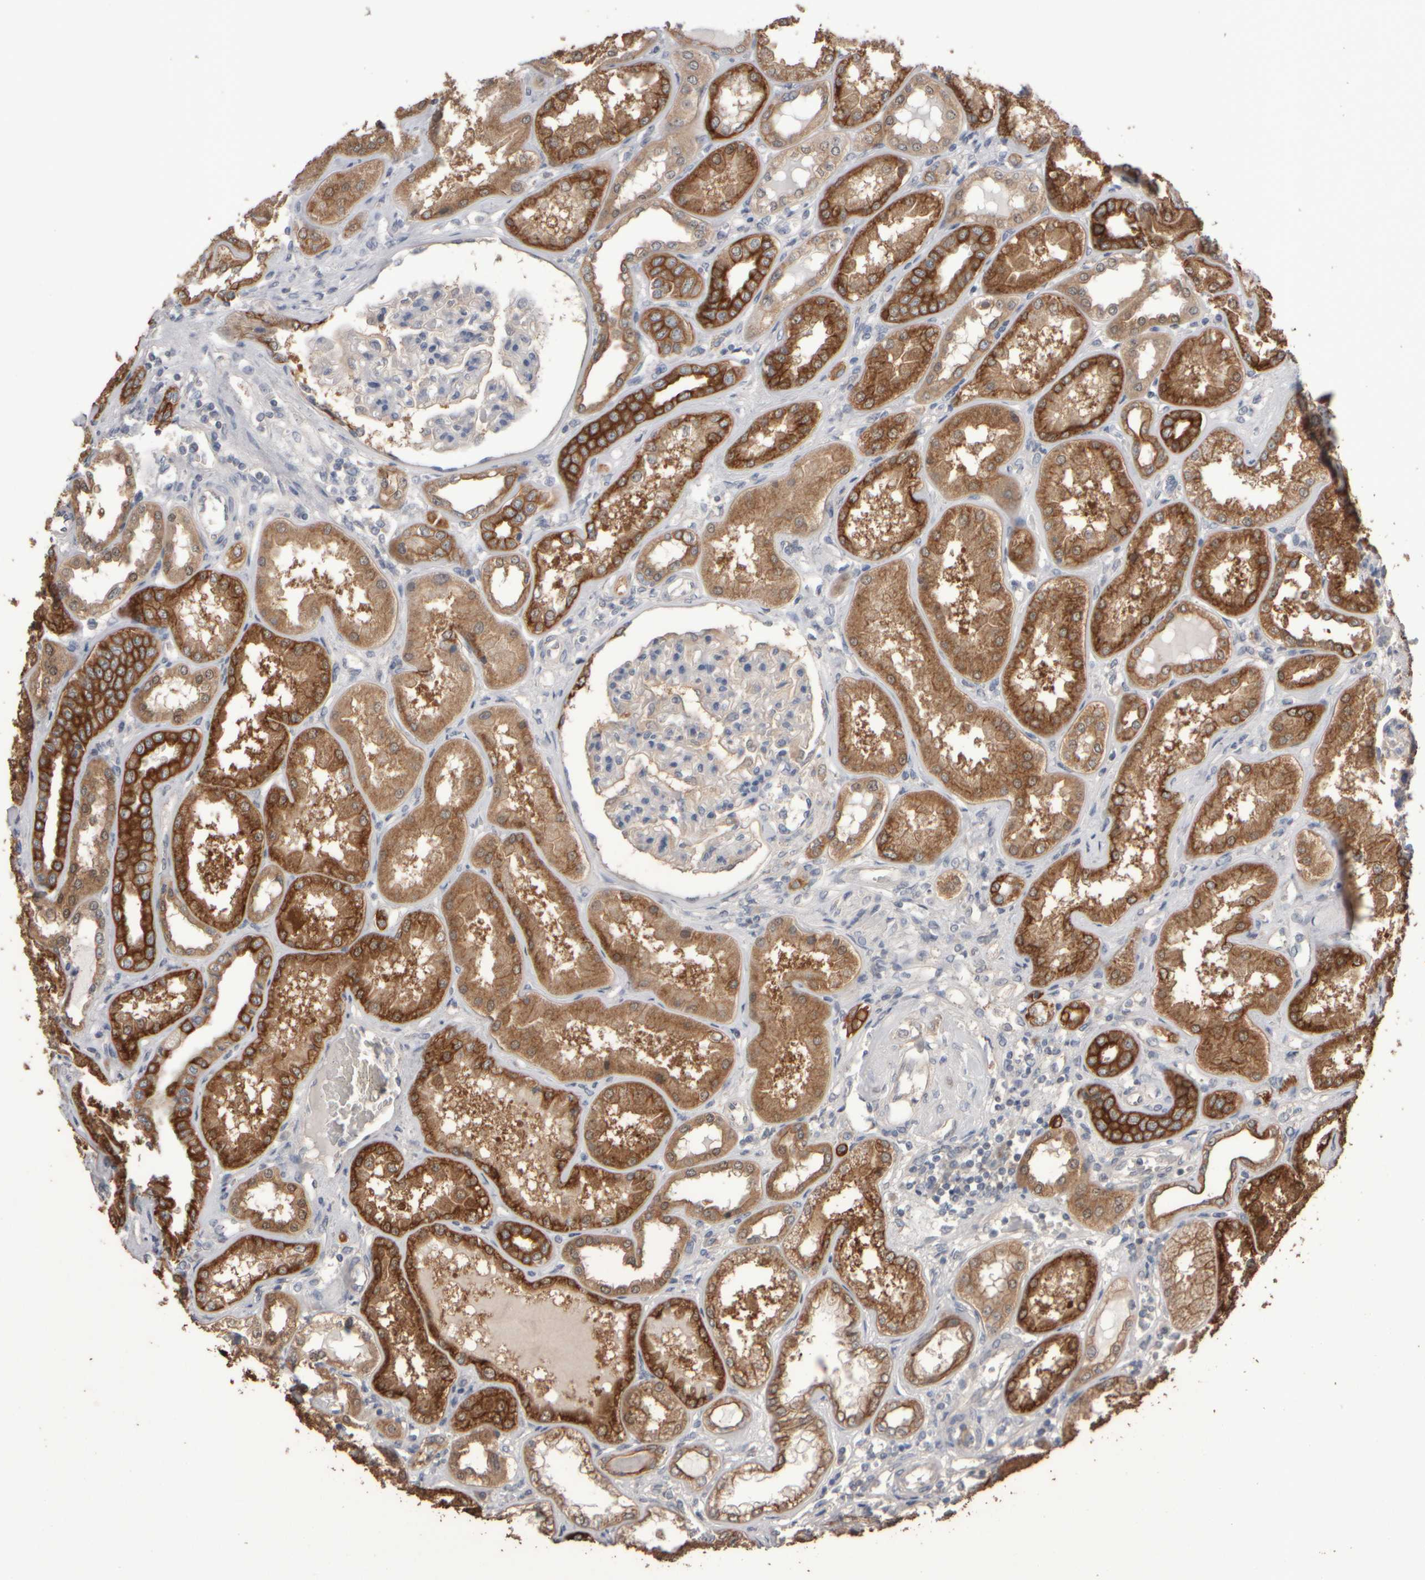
{"staining": {"intensity": "moderate", "quantity": "<25%", "location": "cytoplasmic/membranous"}, "tissue": "kidney", "cell_type": "Cells in glomeruli", "image_type": "normal", "snomed": [{"axis": "morphology", "description": "Normal tissue, NOS"}, {"axis": "topography", "description": "Kidney"}], "caption": "Benign kidney was stained to show a protein in brown. There is low levels of moderate cytoplasmic/membranous staining in approximately <25% of cells in glomeruli.", "gene": "EPHX2", "patient": {"sex": "female", "age": 56}}